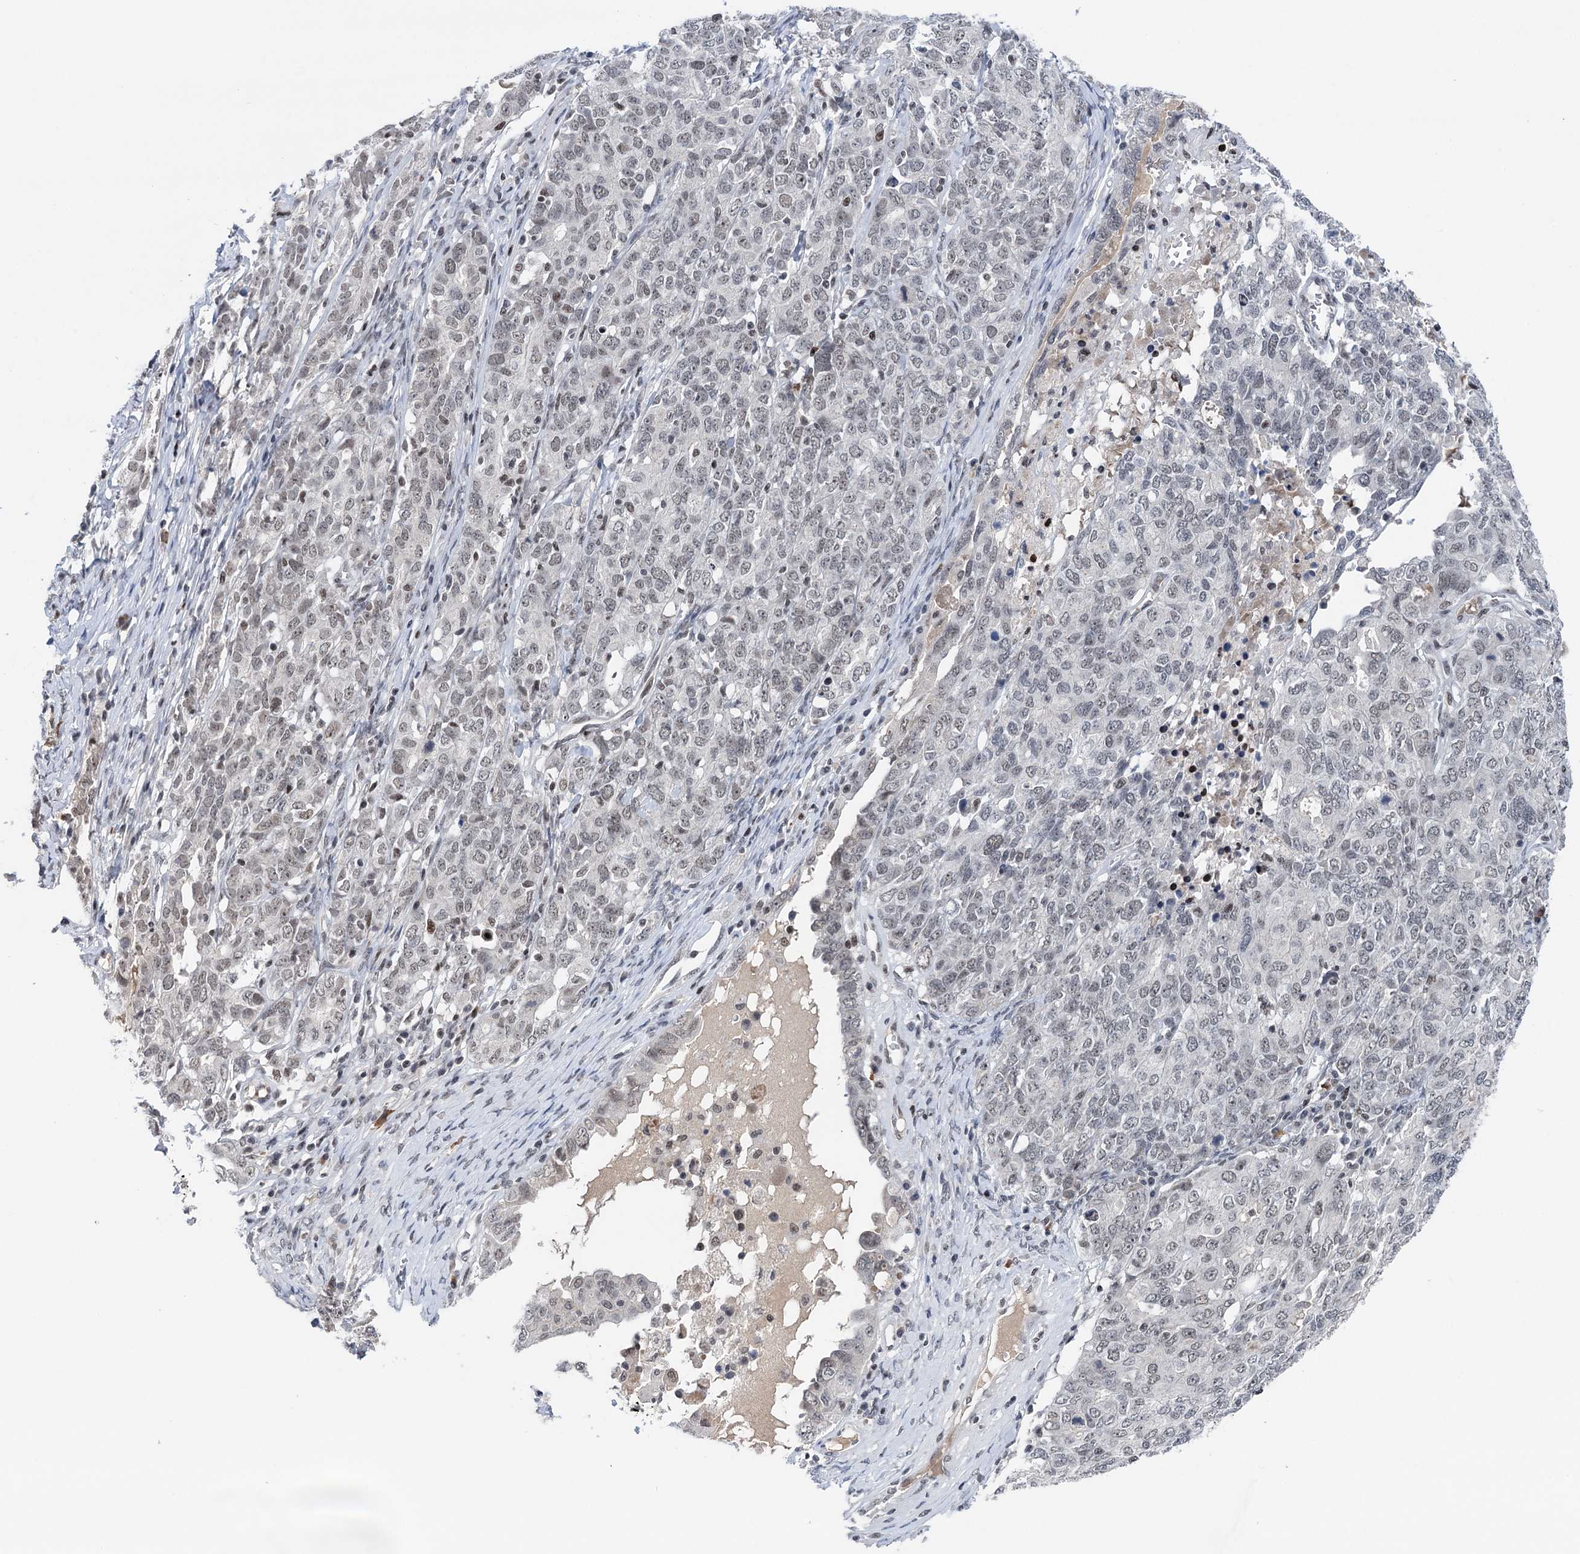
{"staining": {"intensity": "negative", "quantity": "none", "location": "none"}, "tissue": "ovarian cancer", "cell_type": "Tumor cells", "image_type": "cancer", "snomed": [{"axis": "morphology", "description": "Carcinoma, endometroid"}, {"axis": "topography", "description": "Ovary"}], "caption": "The IHC image has no significant staining in tumor cells of ovarian cancer tissue. (Brightfield microscopy of DAB immunohistochemistry (IHC) at high magnification).", "gene": "ZCCHC10", "patient": {"sex": "female", "age": 62}}